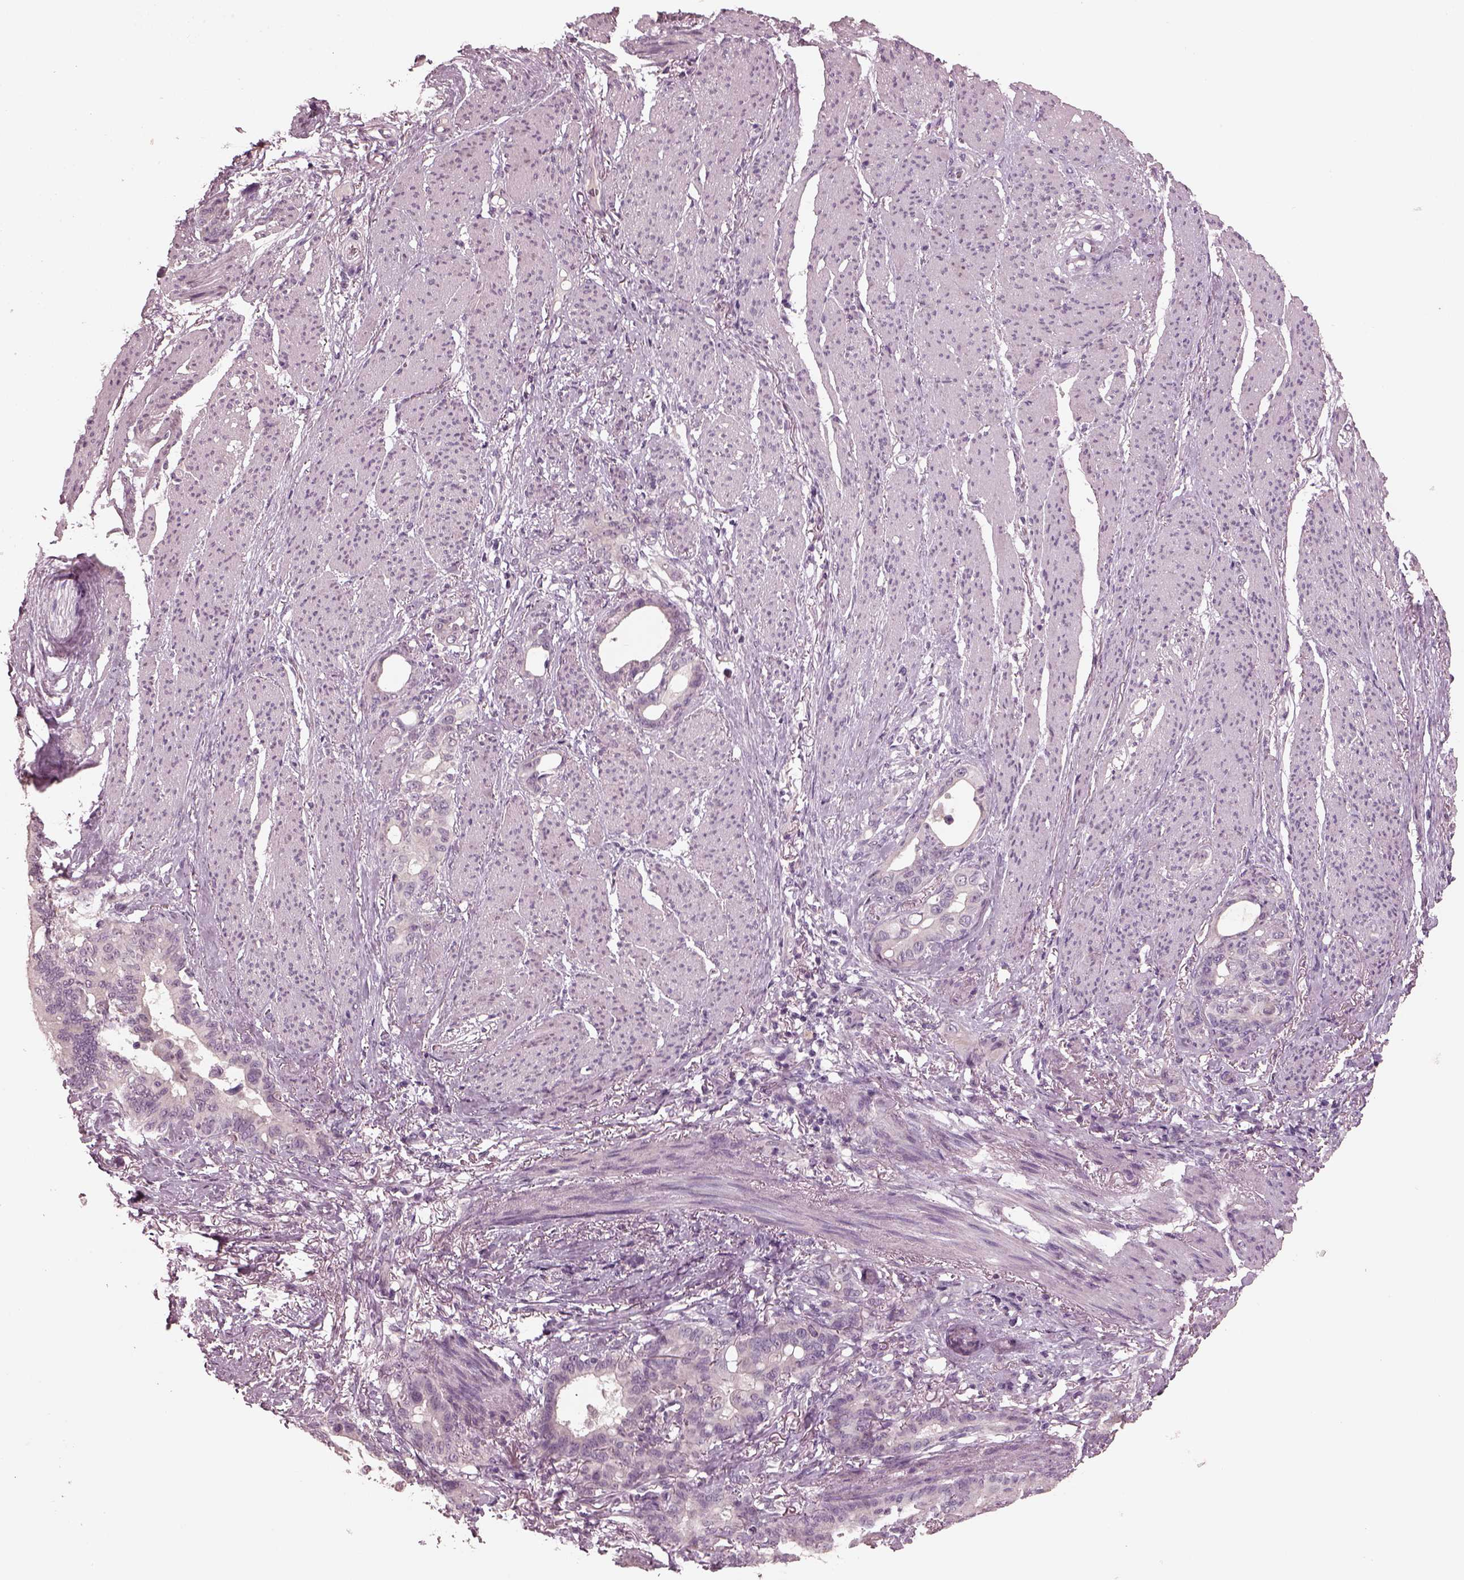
{"staining": {"intensity": "negative", "quantity": "none", "location": "none"}, "tissue": "stomach cancer", "cell_type": "Tumor cells", "image_type": "cancer", "snomed": [{"axis": "morphology", "description": "Normal tissue, NOS"}, {"axis": "morphology", "description": "Adenocarcinoma, NOS"}, {"axis": "topography", "description": "Esophagus"}, {"axis": "topography", "description": "Stomach, upper"}], "caption": "Protein analysis of adenocarcinoma (stomach) displays no significant expression in tumor cells.", "gene": "RCVRN", "patient": {"sex": "male", "age": 62}}